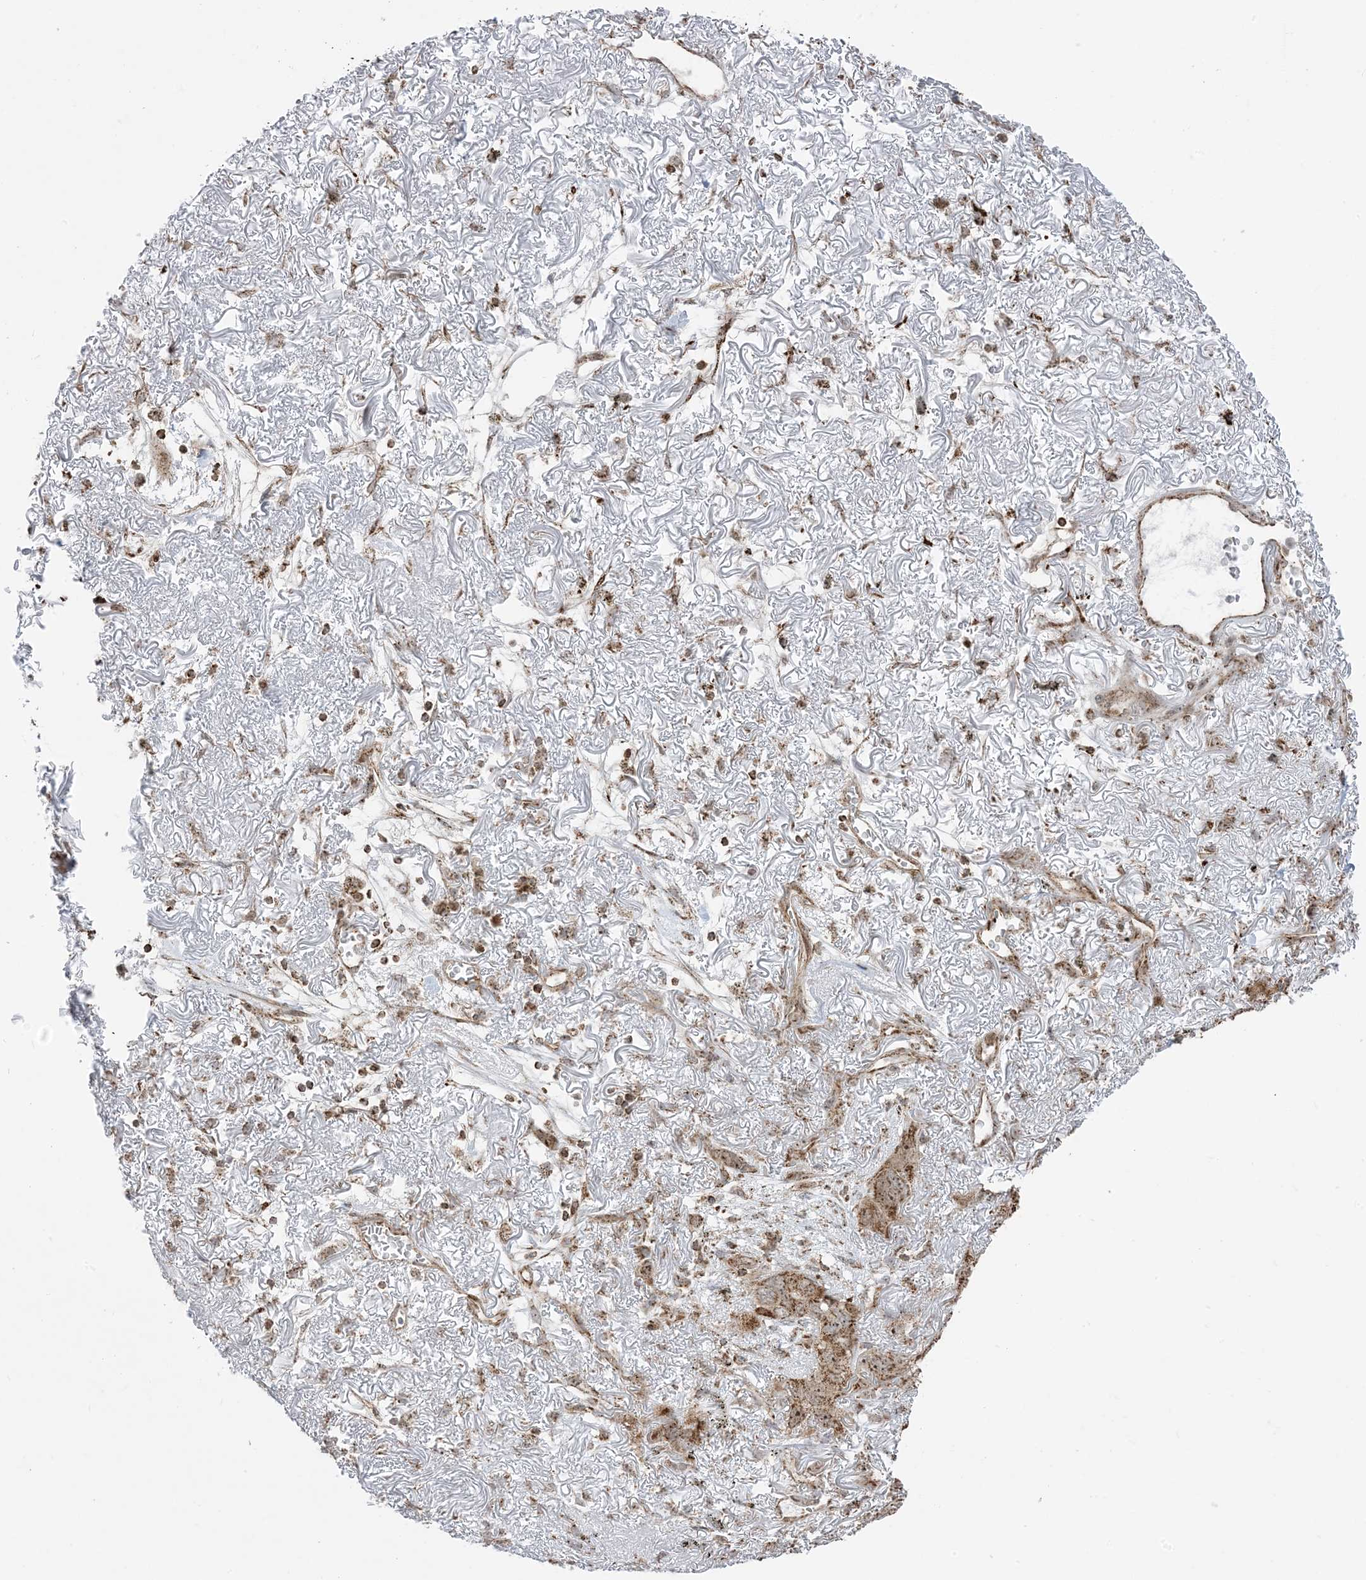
{"staining": {"intensity": "moderate", "quantity": ">75%", "location": "cytoplasmic/membranous,nuclear"}, "tissue": "lung cancer", "cell_type": "Tumor cells", "image_type": "cancer", "snomed": [{"axis": "morphology", "description": "Squamous cell carcinoma, NOS"}, {"axis": "topography", "description": "Lung"}], "caption": "DAB immunohistochemical staining of human squamous cell carcinoma (lung) exhibits moderate cytoplasmic/membranous and nuclear protein expression in about >75% of tumor cells.", "gene": "MAPKBP1", "patient": {"sex": "female", "age": 73}}